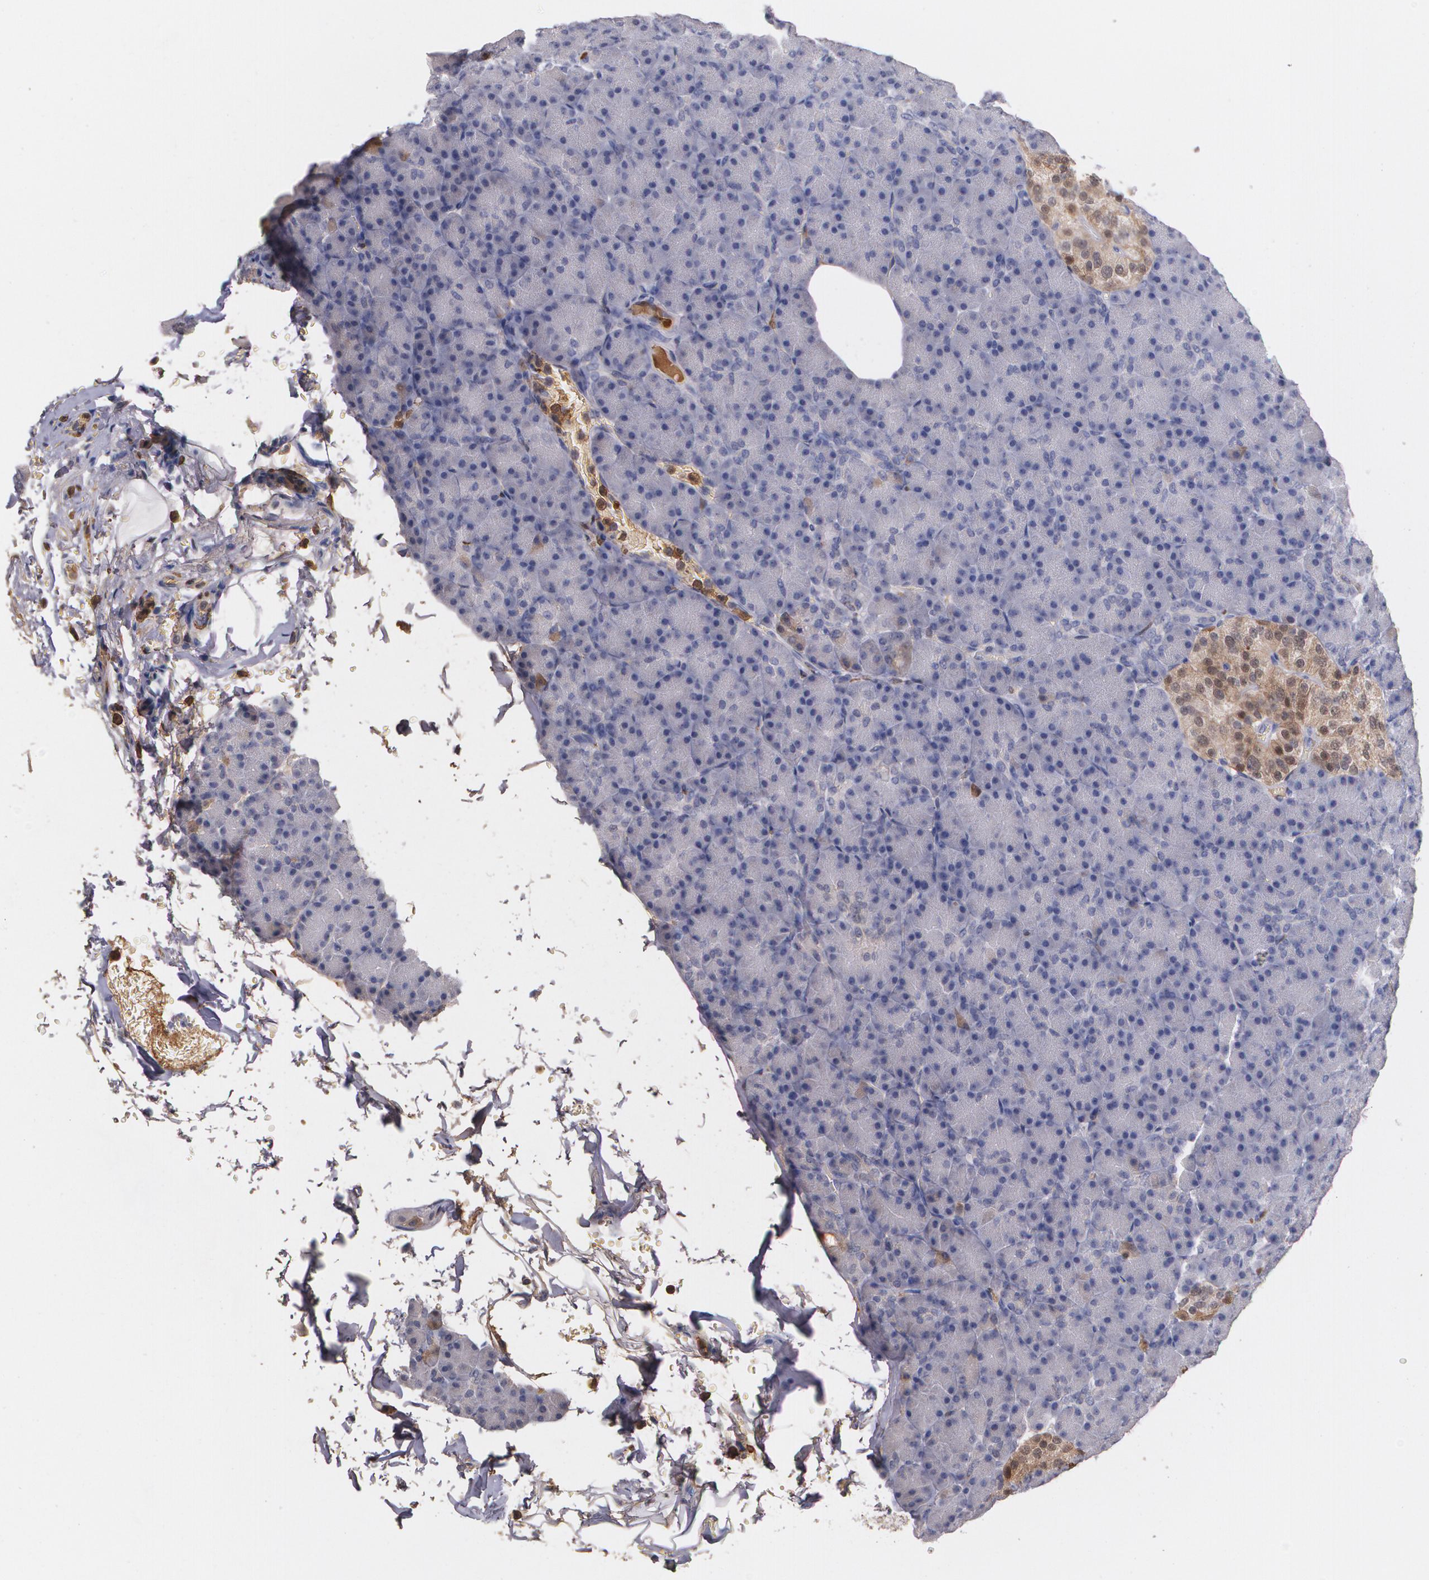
{"staining": {"intensity": "negative", "quantity": "none", "location": "none"}, "tissue": "pancreas", "cell_type": "Exocrine glandular cells", "image_type": "normal", "snomed": [{"axis": "morphology", "description": "Normal tissue, NOS"}, {"axis": "topography", "description": "Pancreas"}], "caption": "A high-resolution histopathology image shows immunohistochemistry staining of unremarkable pancreas, which demonstrates no significant staining in exocrine glandular cells.", "gene": "PTS", "patient": {"sex": "female", "age": 43}}